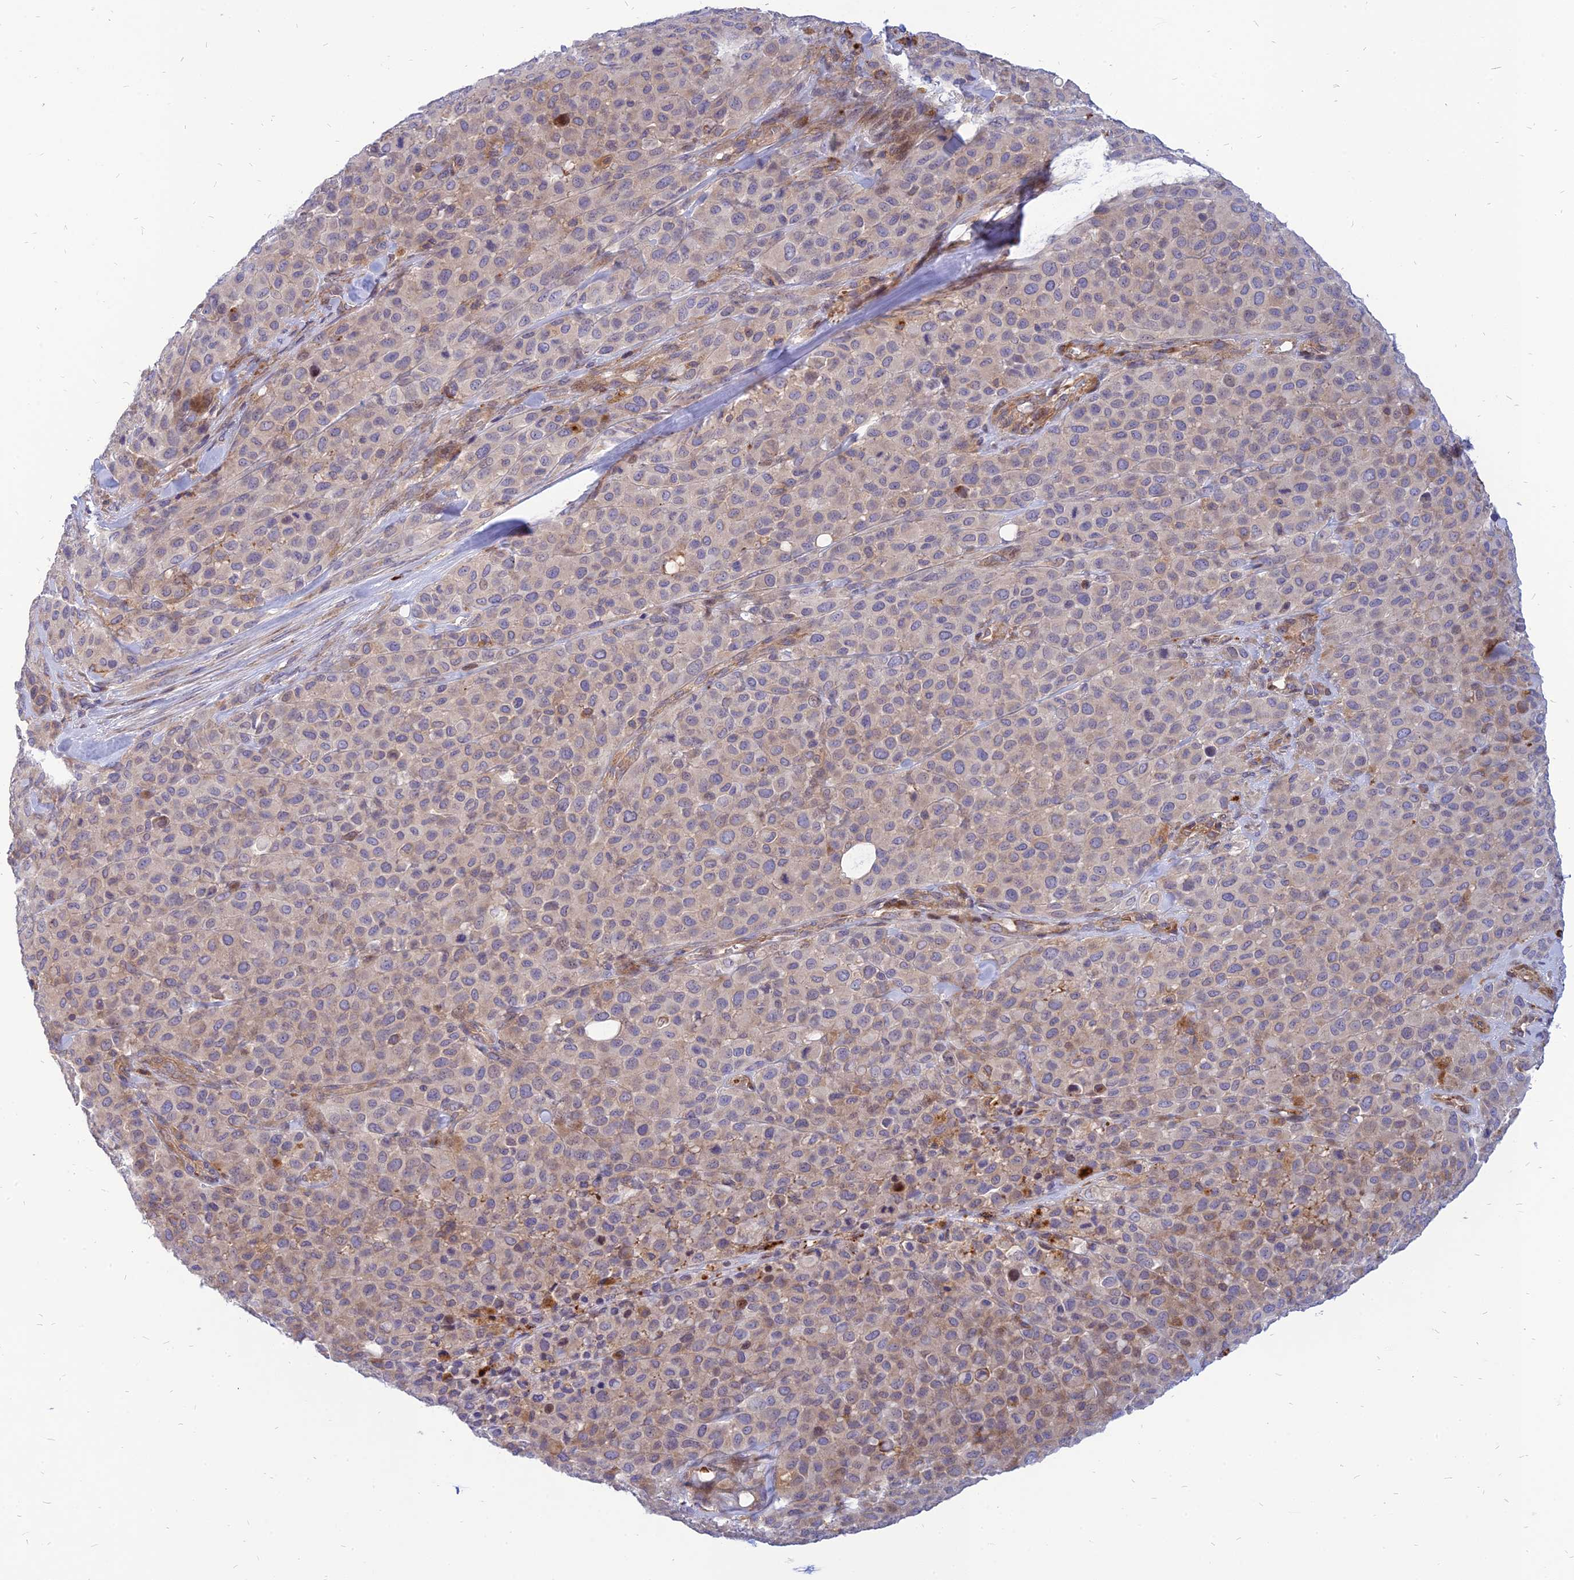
{"staining": {"intensity": "weak", "quantity": "<25%", "location": "cytoplasmic/membranous"}, "tissue": "melanoma", "cell_type": "Tumor cells", "image_type": "cancer", "snomed": [{"axis": "morphology", "description": "Malignant melanoma, Metastatic site"}, {"axis": "topography", "description": "Skin"}], "caption": "A high-resolution histopathology image shows IHC staining of malignant melanoma (metastatic site), which demonstrates no significant expression in tumor cells. The staining is performed using DAB (3,3'-diaminobenzidine) brown chromogen with nuclei counter-stained in using hematoxylin.", "gene": "PHKA2", "patient": {"sex": "female", "age": 81}}